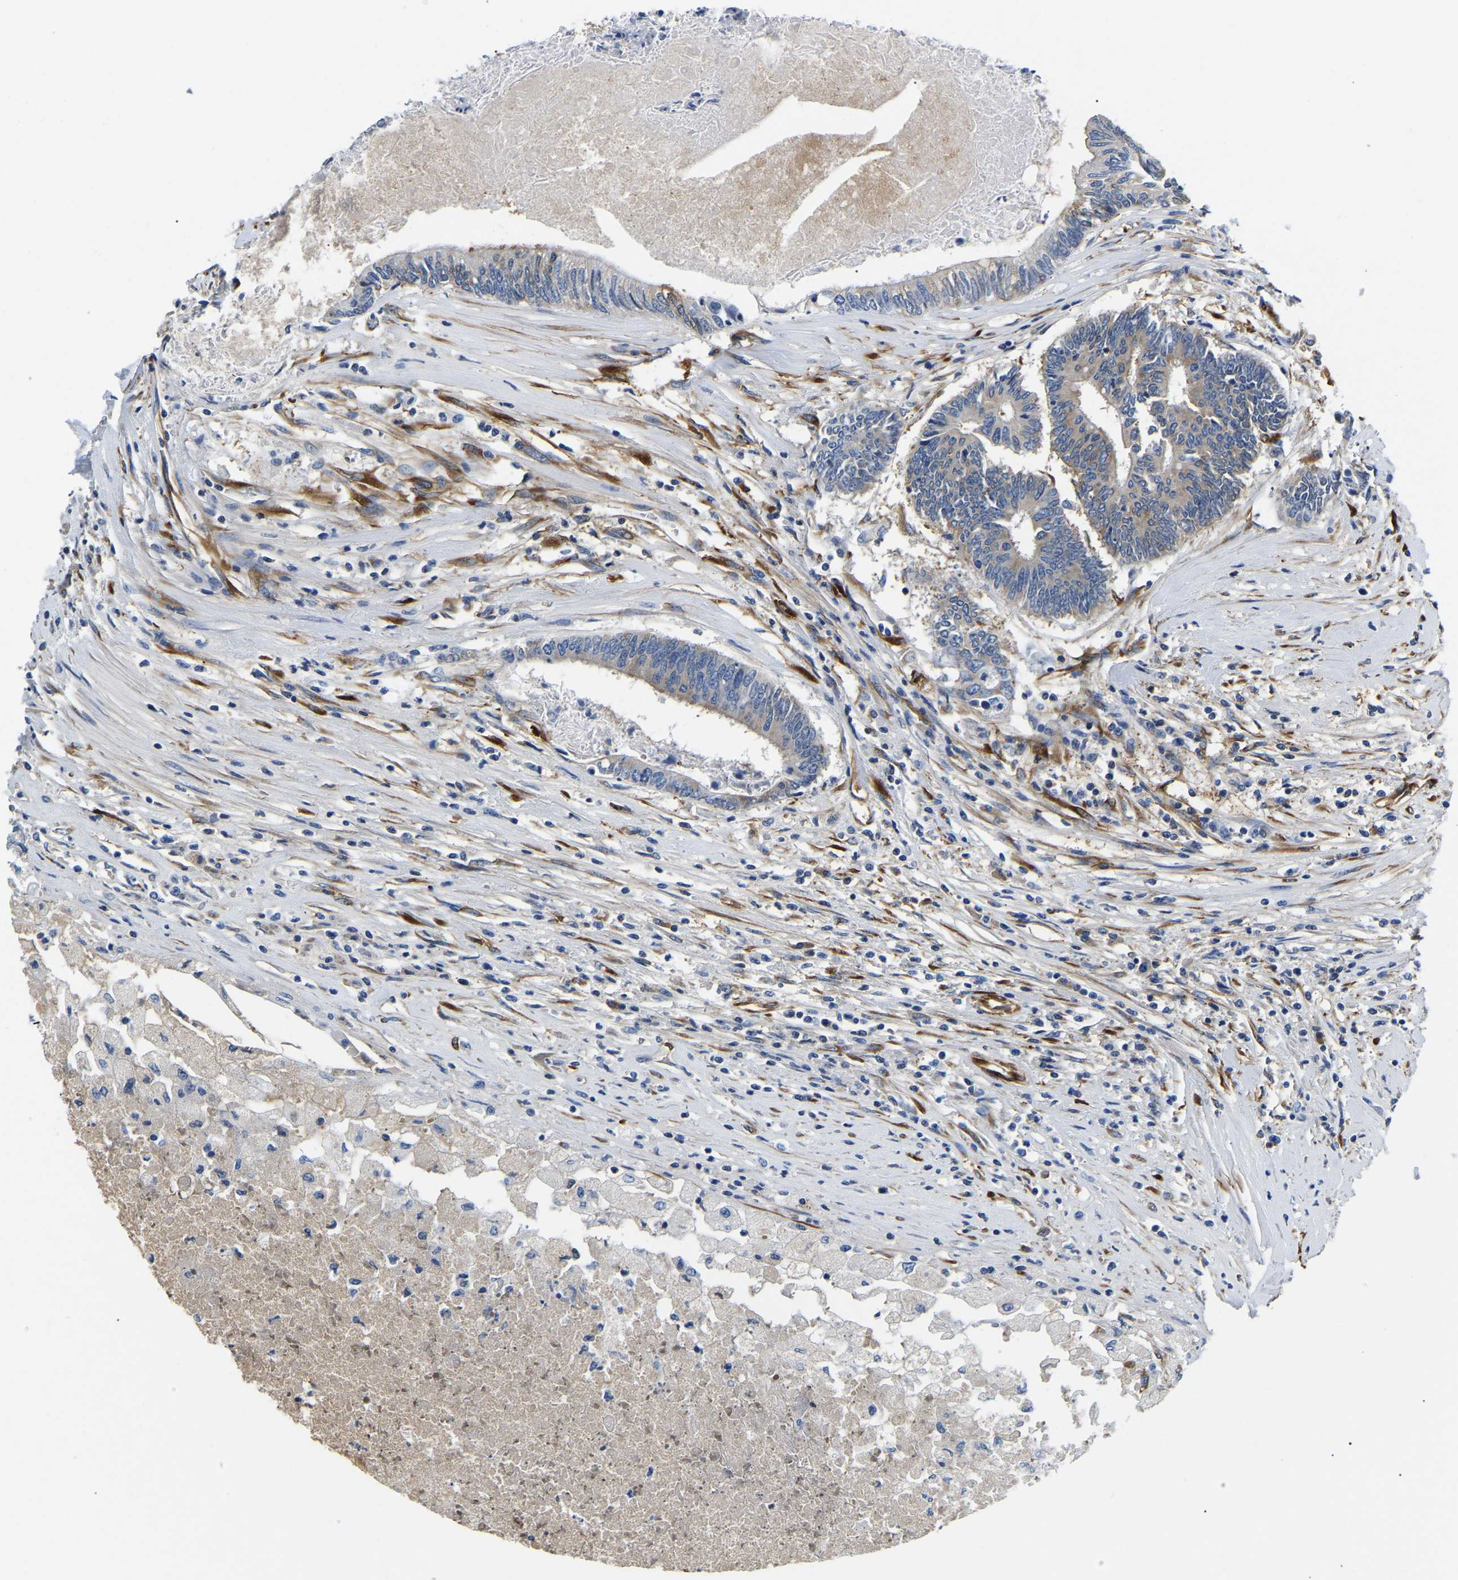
{"staining": {"intensity": "negative", "quantity": "none", "location": "none"}, "tissue": "colorectal cancer", "cell_type": "Tumor cells", "image_type": "cancer", "snomed": [{"axis": "morphology", "description": "Adenocarcinoma, NOS"}, {"axis": "topography", "description": "Rectum"}], "caption": "Adenocarcinoma (colorectal) stained for a protein using immunohistochemistry reveals no staining tumor cells.", "gene": "DUSP8", "patient": {"sex": "male", "age": 63}}